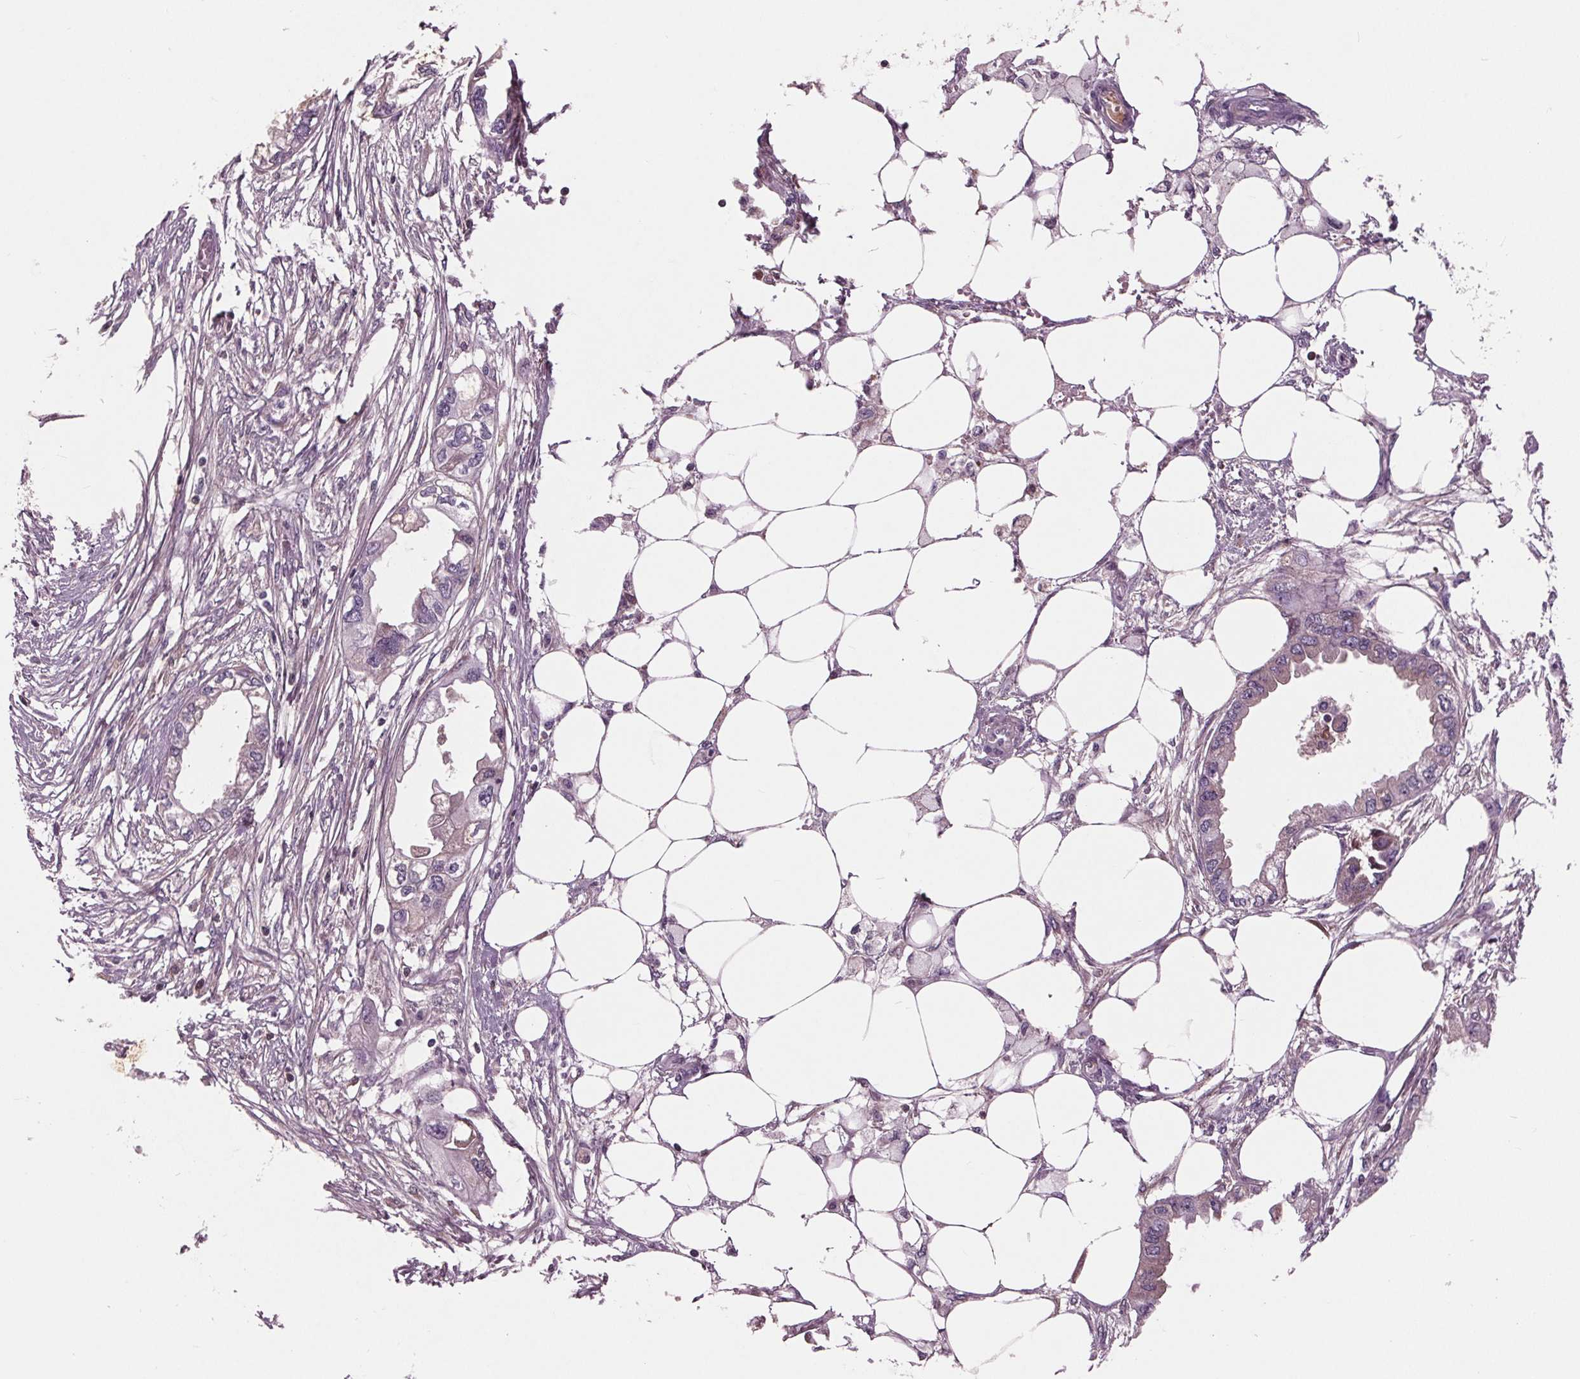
{"staining": {"intensity": "negative", "quantity": "none", "location": "none"}, "tissue": "endometrial cancer", "cell_type": "Tumor cells", "image_type": "cancer", "snomed": [{"axis": "morphology", "description": "Adenocarcinoma, NOS"}, {"axis": "morphology", "description": "Adenocarcinoma, metastatic, NOS"}, {"axis": "topography", "description": "Adipose tissue"}, {"axis": "topography", "description": "Endometrium"}], "caption": "Tumor cells are negative for protein expression in human endometrial adenocarcinoma.", "gene": "C6", "patient": {"sex": "female", "age": 67}}